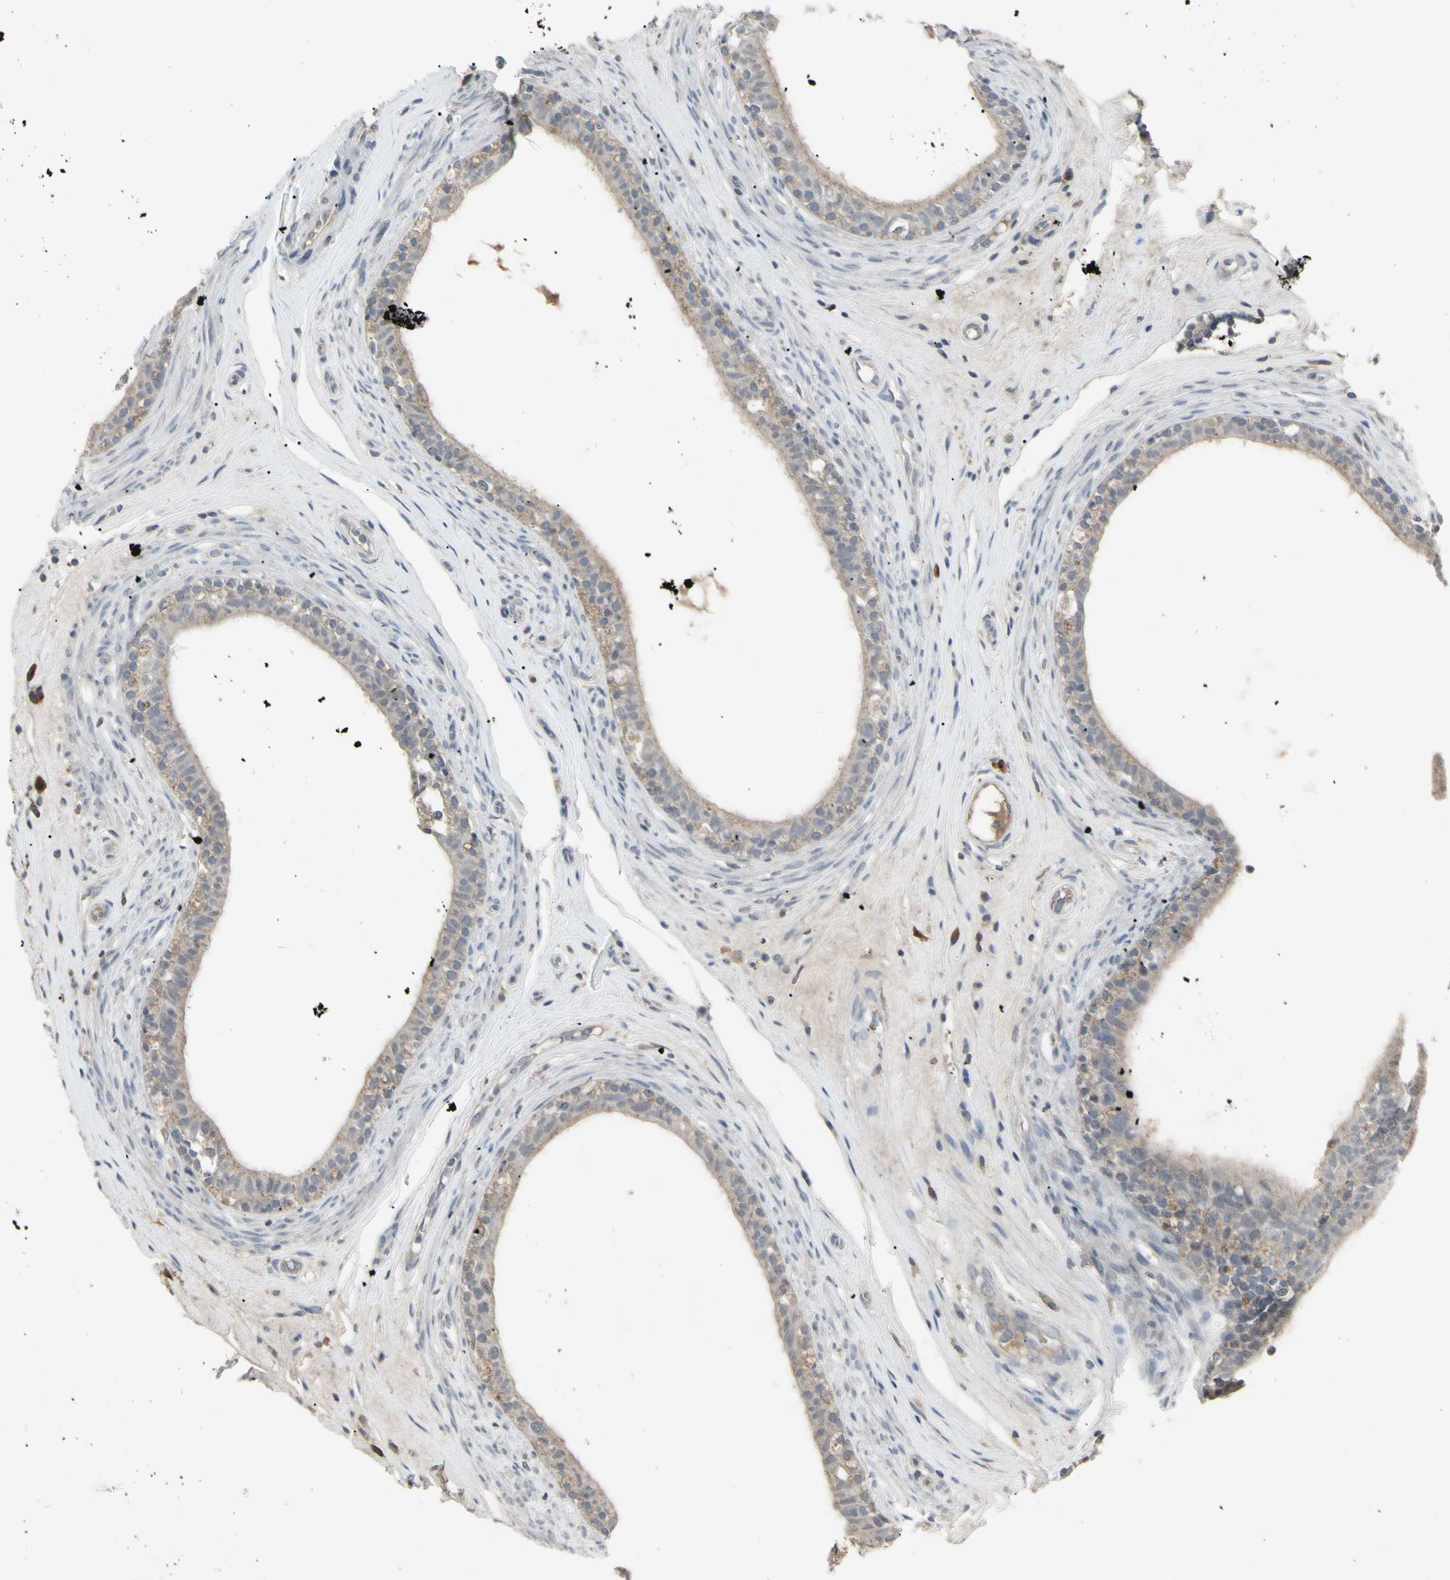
{"staining": {"intensity": "weak", "quantity": ">75%", "location": "cytoplasmic/membranous"}, "tissue": "epididymis", "cell_type": "Glandular cells", "image_type": "normal", "snomed": [{"axis": "morphology", "description": "Normal tissue, NOS"}, {"axis": "morphology", "description": "Inflammation, NOS"}, {"axis": "topography", "description": "Epididymis"}], "caption": "Immunohistochemistry of unremarkable epididymis displays low levels of weak cytoplasmic/membranous staining in about >75% of glandular cells.", "gene": "PIAS4", "patient": {"sex": "male", "age": 84}}